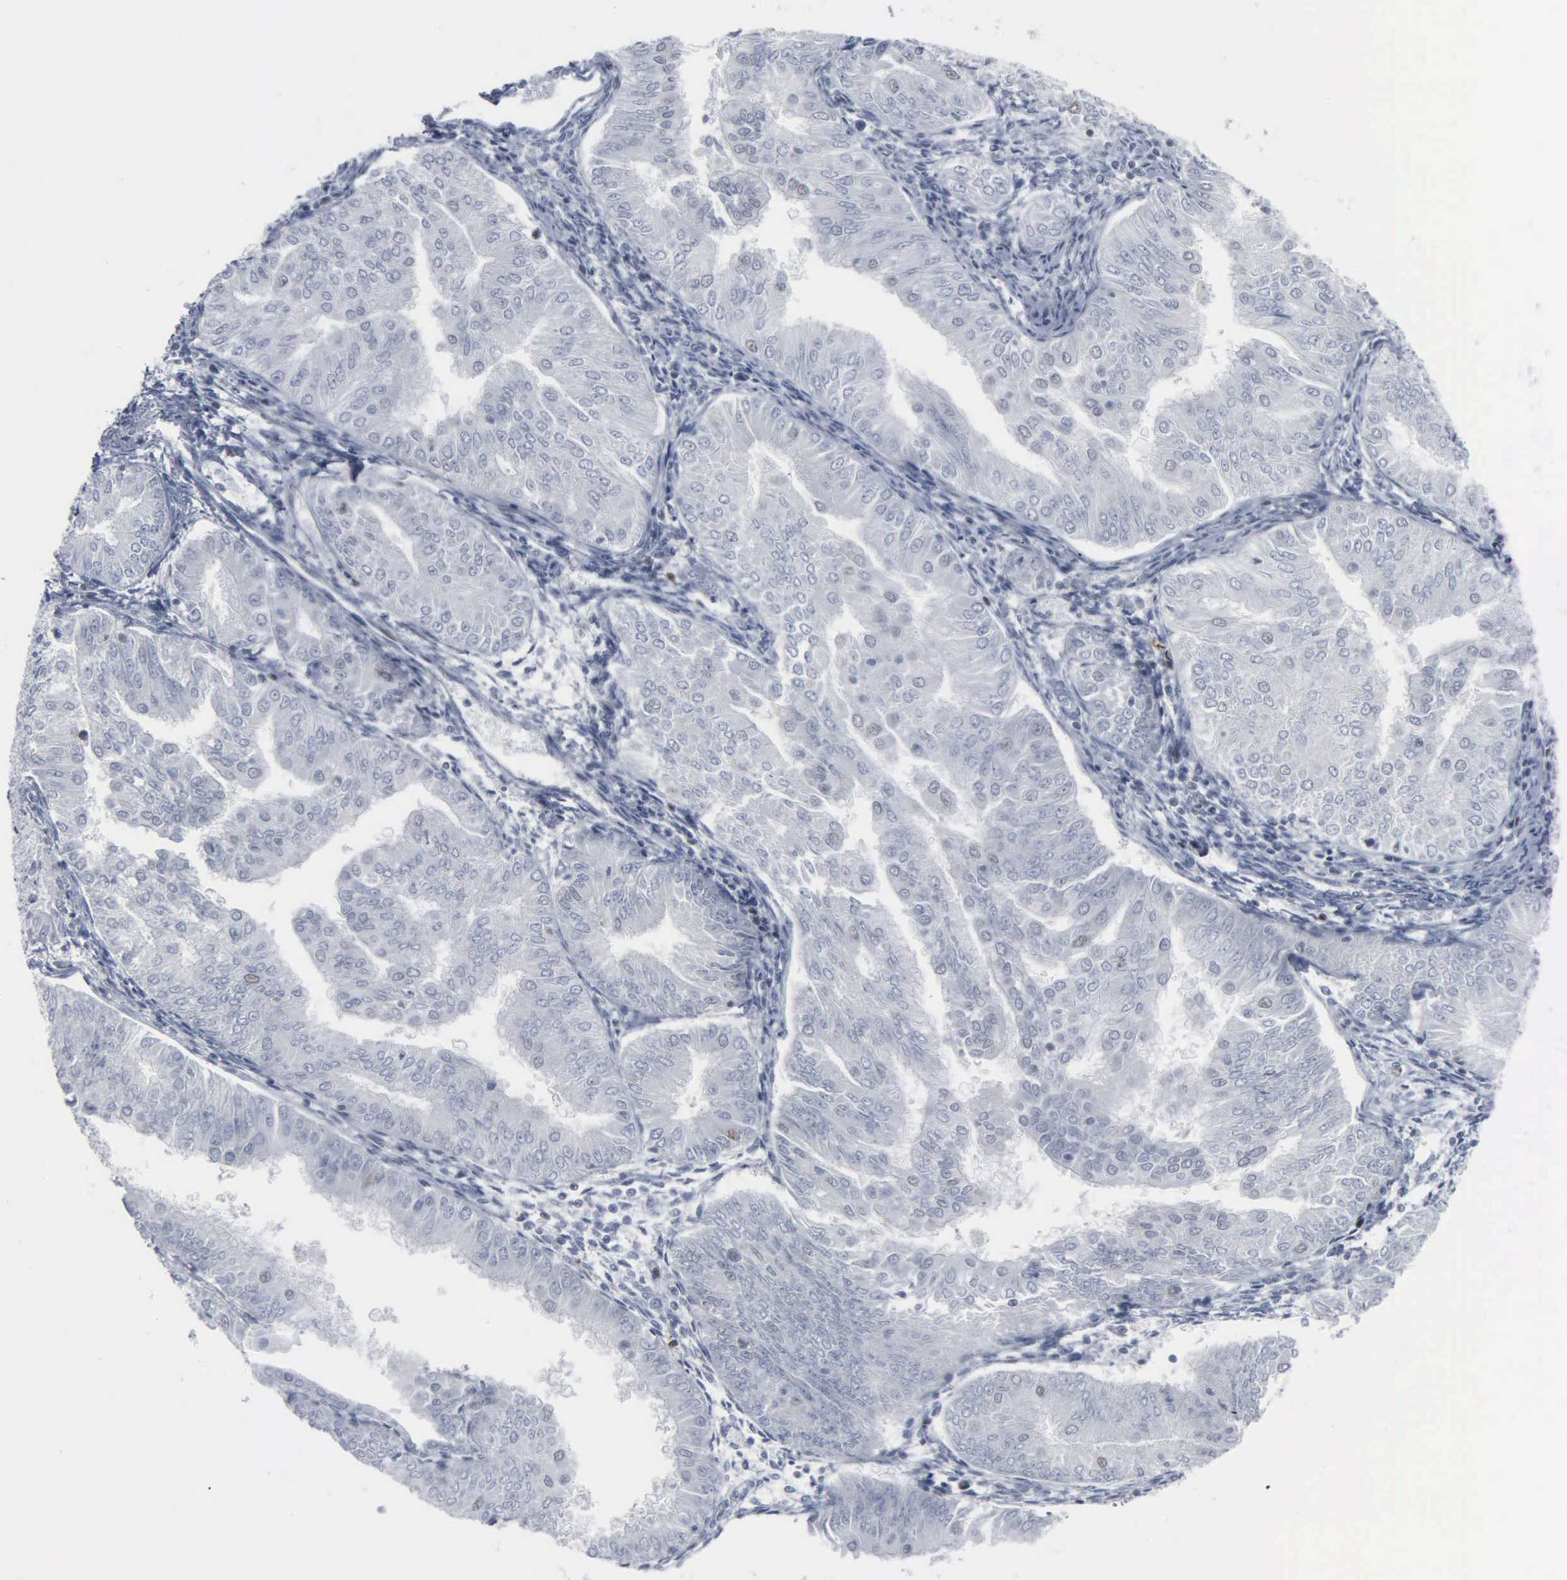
{"staining": {"intensity": "negative", "quantity": "none", "location": "none"}, "tissue": "endometrial cancer", "cell_type": "Tumor cells", "image_type": "cancer", "snomed": [{"axis": "morphology", "description": "Adenocarcinoma, NOS"}, {"axis": "topography", "description": "Endometrium"}], "caption": "Tumor cells are negative for brown protein staining in adenocarcinoma (endometrial).", "gene": "CCND3", "patient": {"sex": "female", "age": 53}}